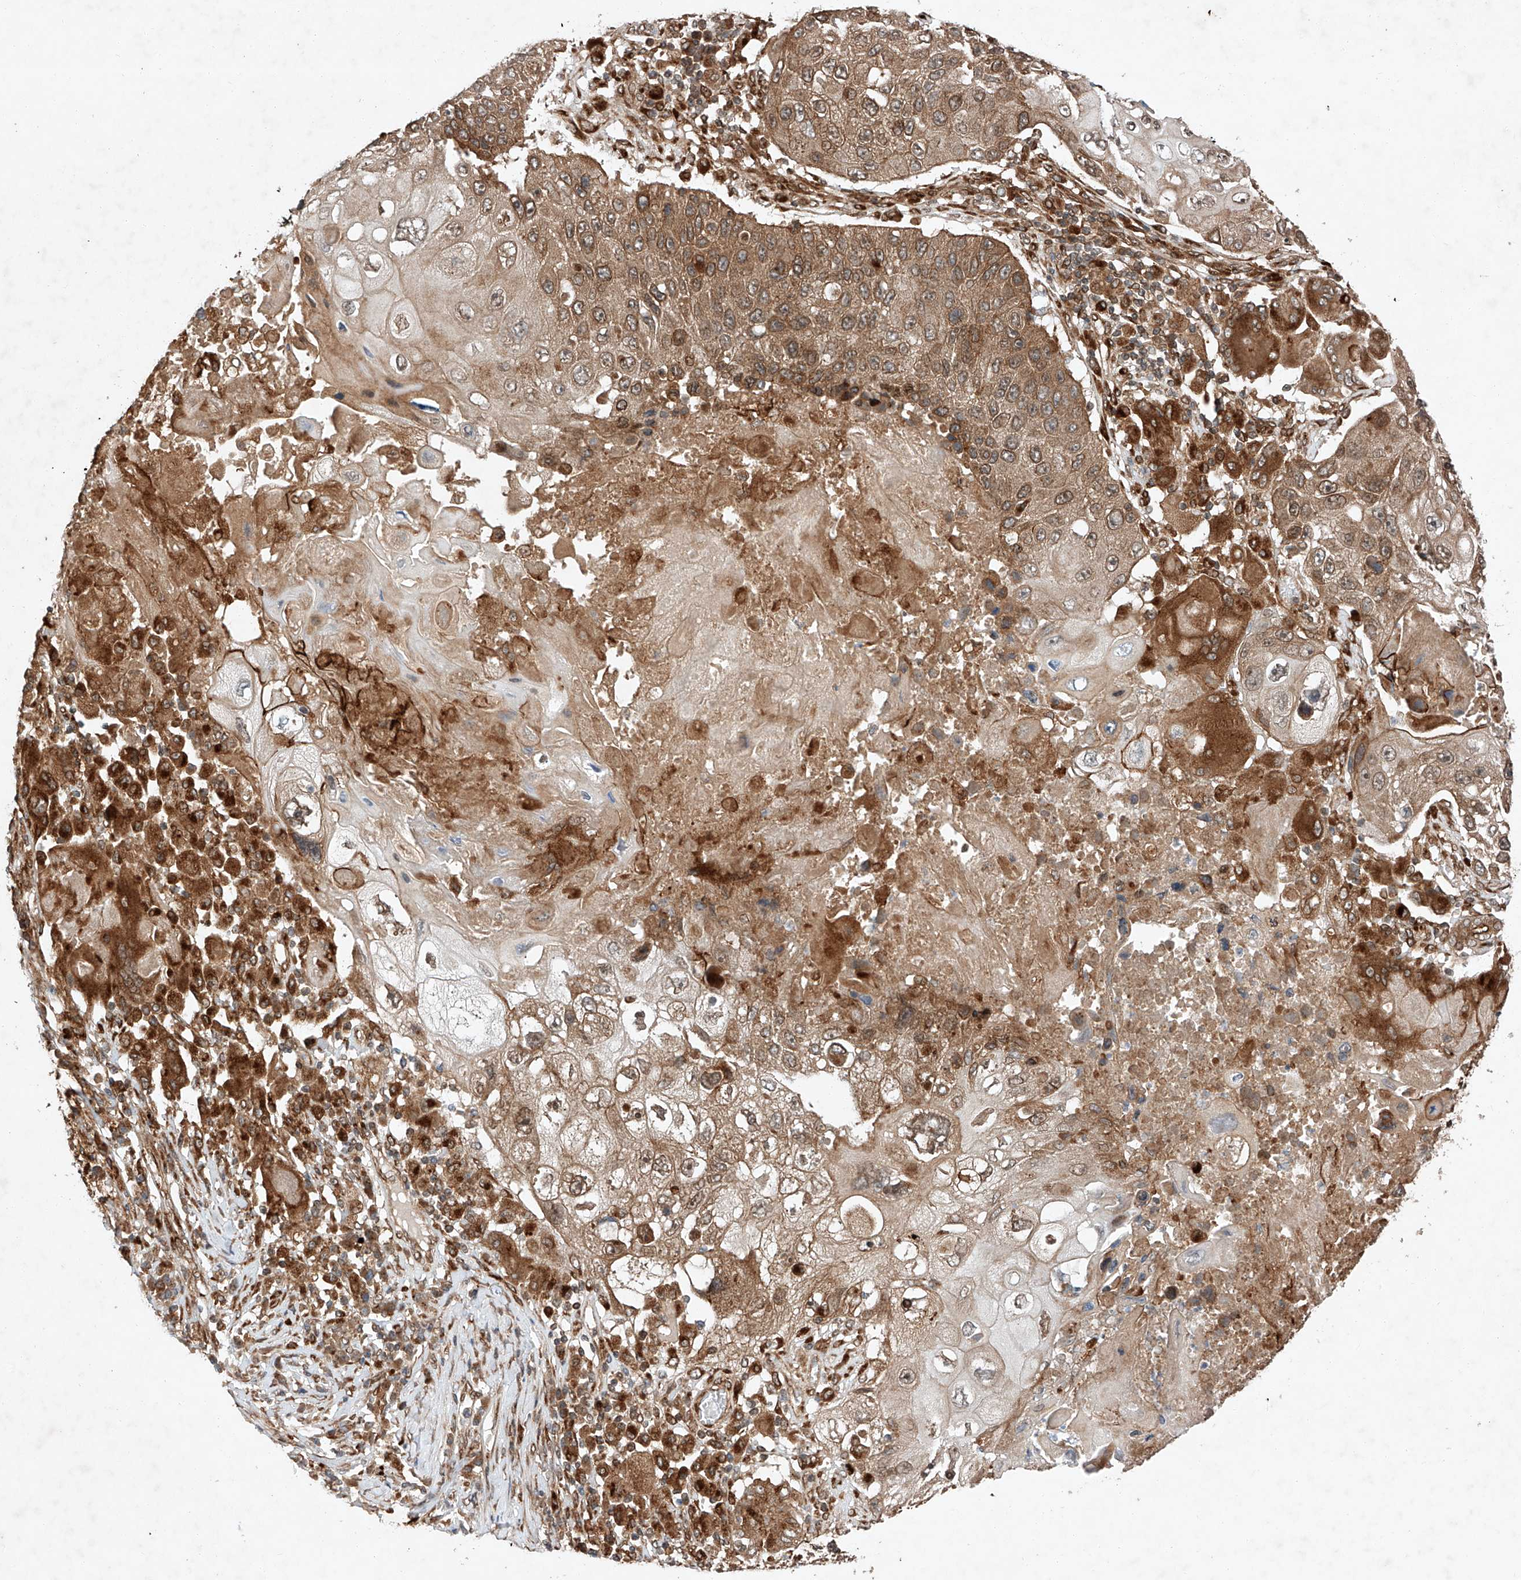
{"staining": {"intensity": "moderate", "quantity": ">75%", "location": "cytoplasmic/membranous"}, "tissue": "lung cancer", "cell_type": "Tumor cells", "image_type": "cancer", "snomed": [{"axis": "morphology", "description": "Squamous cell carcinoma, NOS"}, {"axis": "topography", "description": "Lung"}], "caption": "A brown stain highlights moderate cytoplasmic/membranous staining of a protein in human lung cancer (squamous cell carcinoma) tumor cells.", "gene": "ZFP28", "patient": {"sex": "male", "age": 61}}